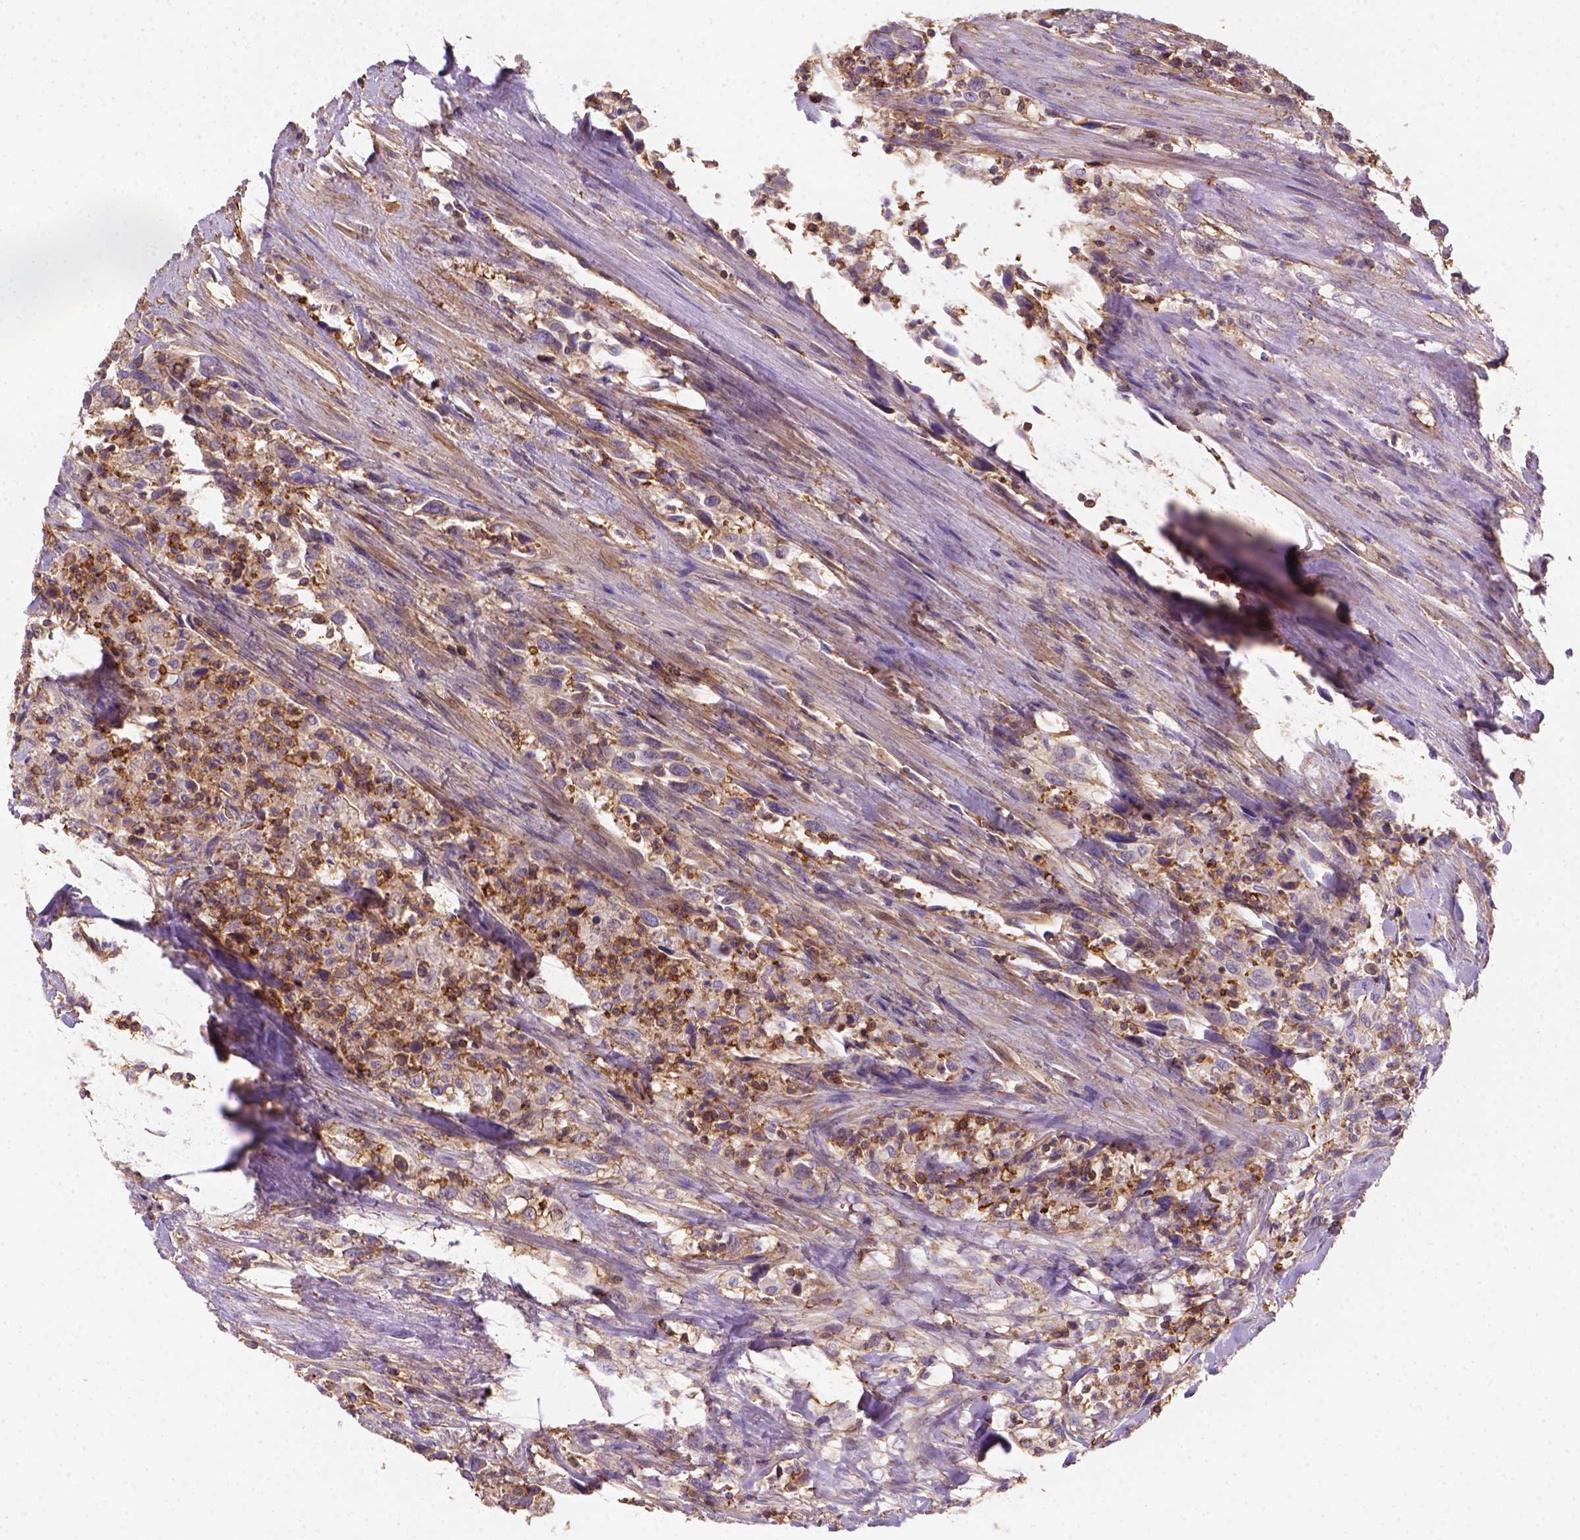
{"staining": {"intensity": "weak", "quantity": ">75%", "location": "cytoplasmic/membranous"}, "tissue": "urothelial cancer", "cell_type": "Tumor cells", "image_type": "cancer", "snomed": [{"axis": "morphology", "description": "Urothelial carcinoma, NOS"}, {"axis": "morphology", "description": "Urothelial carcinoma, High grade"}, {"axis": "topography", "description": "Urinary bladder"}], "caption": "Immunohistochemistry (IHC) (DAB (3,3'-diaminobenzidine)) staining of urothelial cancer demonstrates weak cytoplasmic/membranous protein positivity in about >75% of tumor cells.", "gene": "GPRC5D", "patient": {"sex": "female", "age": 64}}